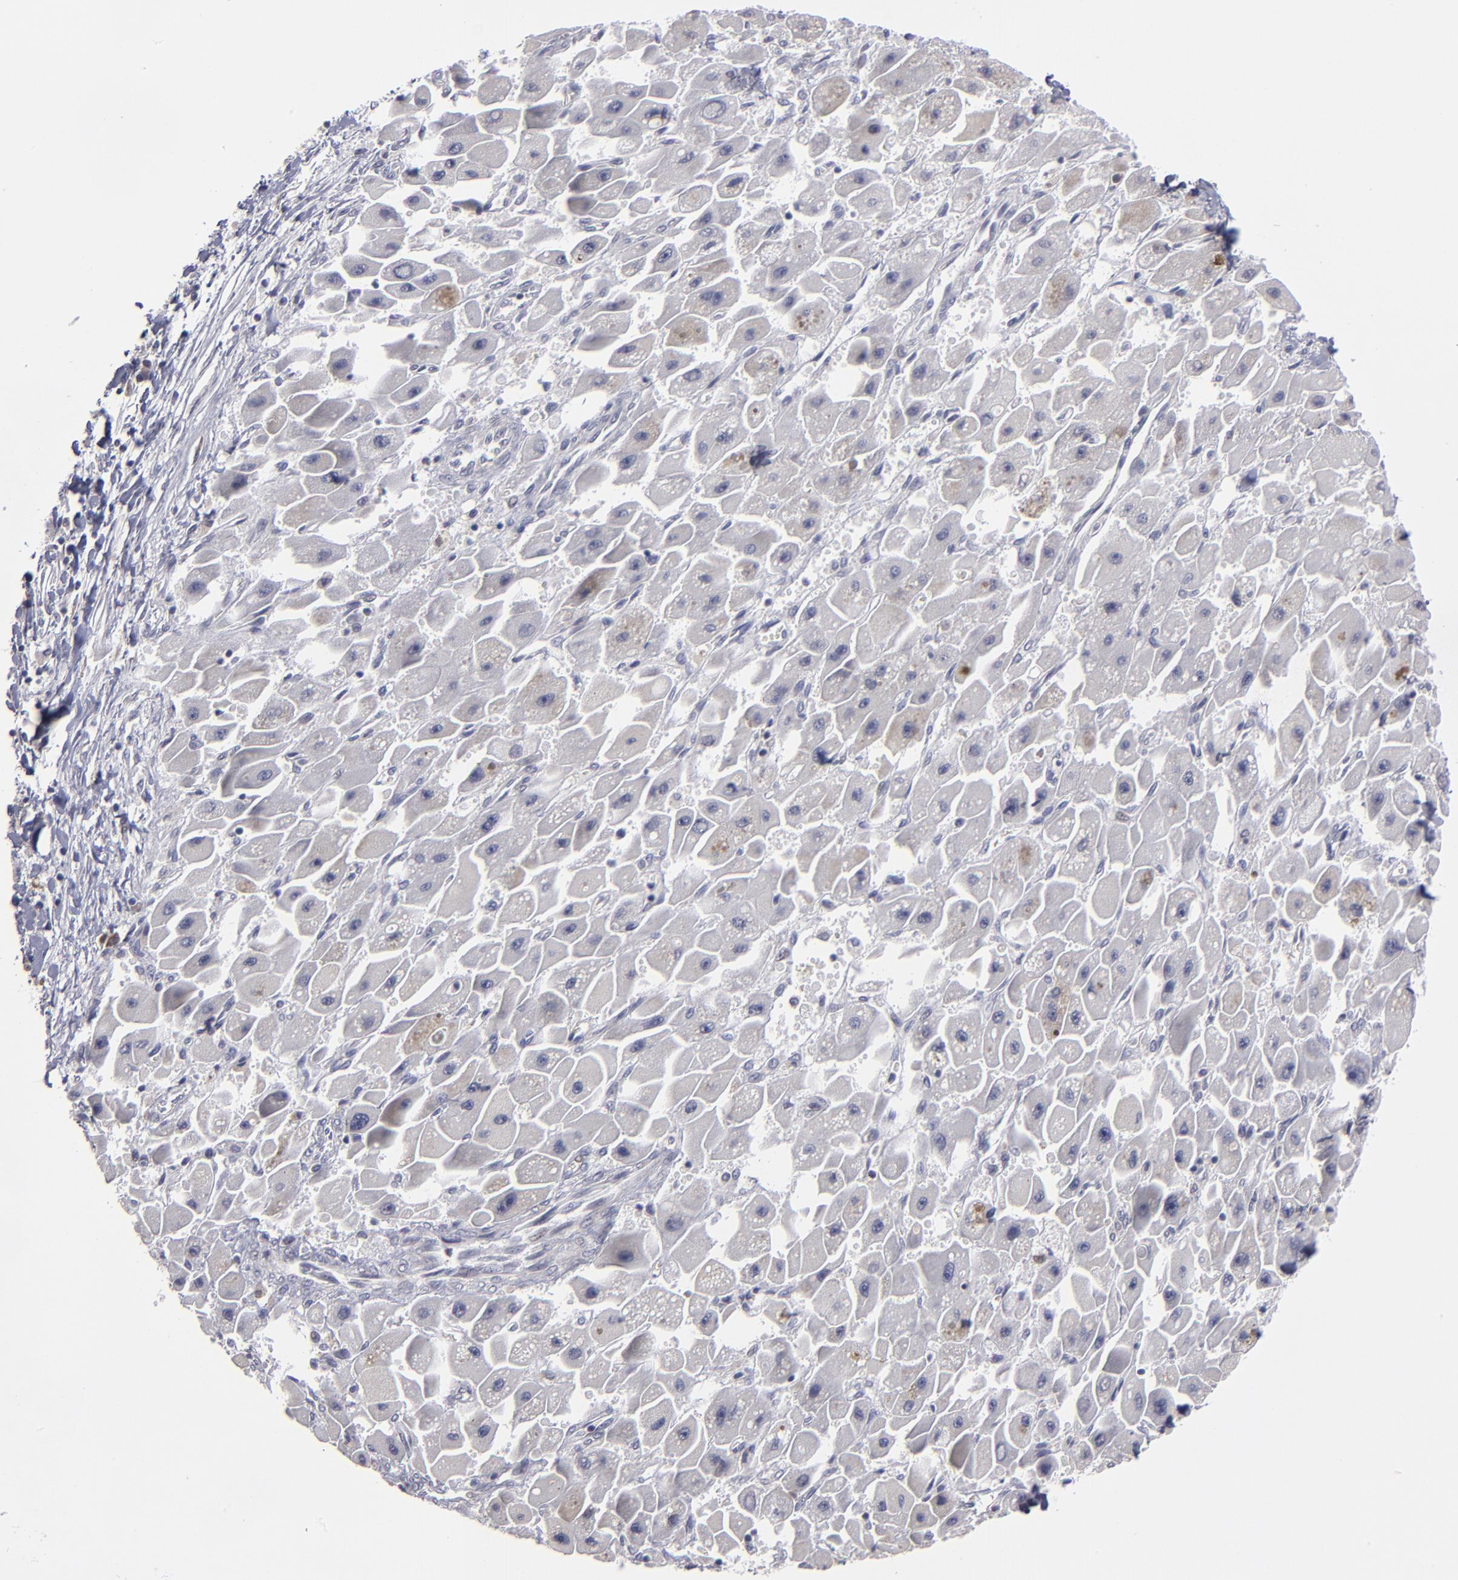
{"staining": {"intensity": "weak", "quantity": "<25%", "location": "cytoplasmic/membranous"}, "tissue": "liver cancer", "cell_type": "Tumor cells", "image_type": "cancer", "snomed": [{"axis": "morphology", "description": "Carcinoma, Hepatocellular, NOS"}, {"axis": "topography", "description": "Liver"}], "caption": "Immunohistochemistry (IHC) of human hepatocellular carcinoma (liver) shows no expression in tumor cells.", "gene": "CEP97", "patient": {"sex": "male", "age": 24}}